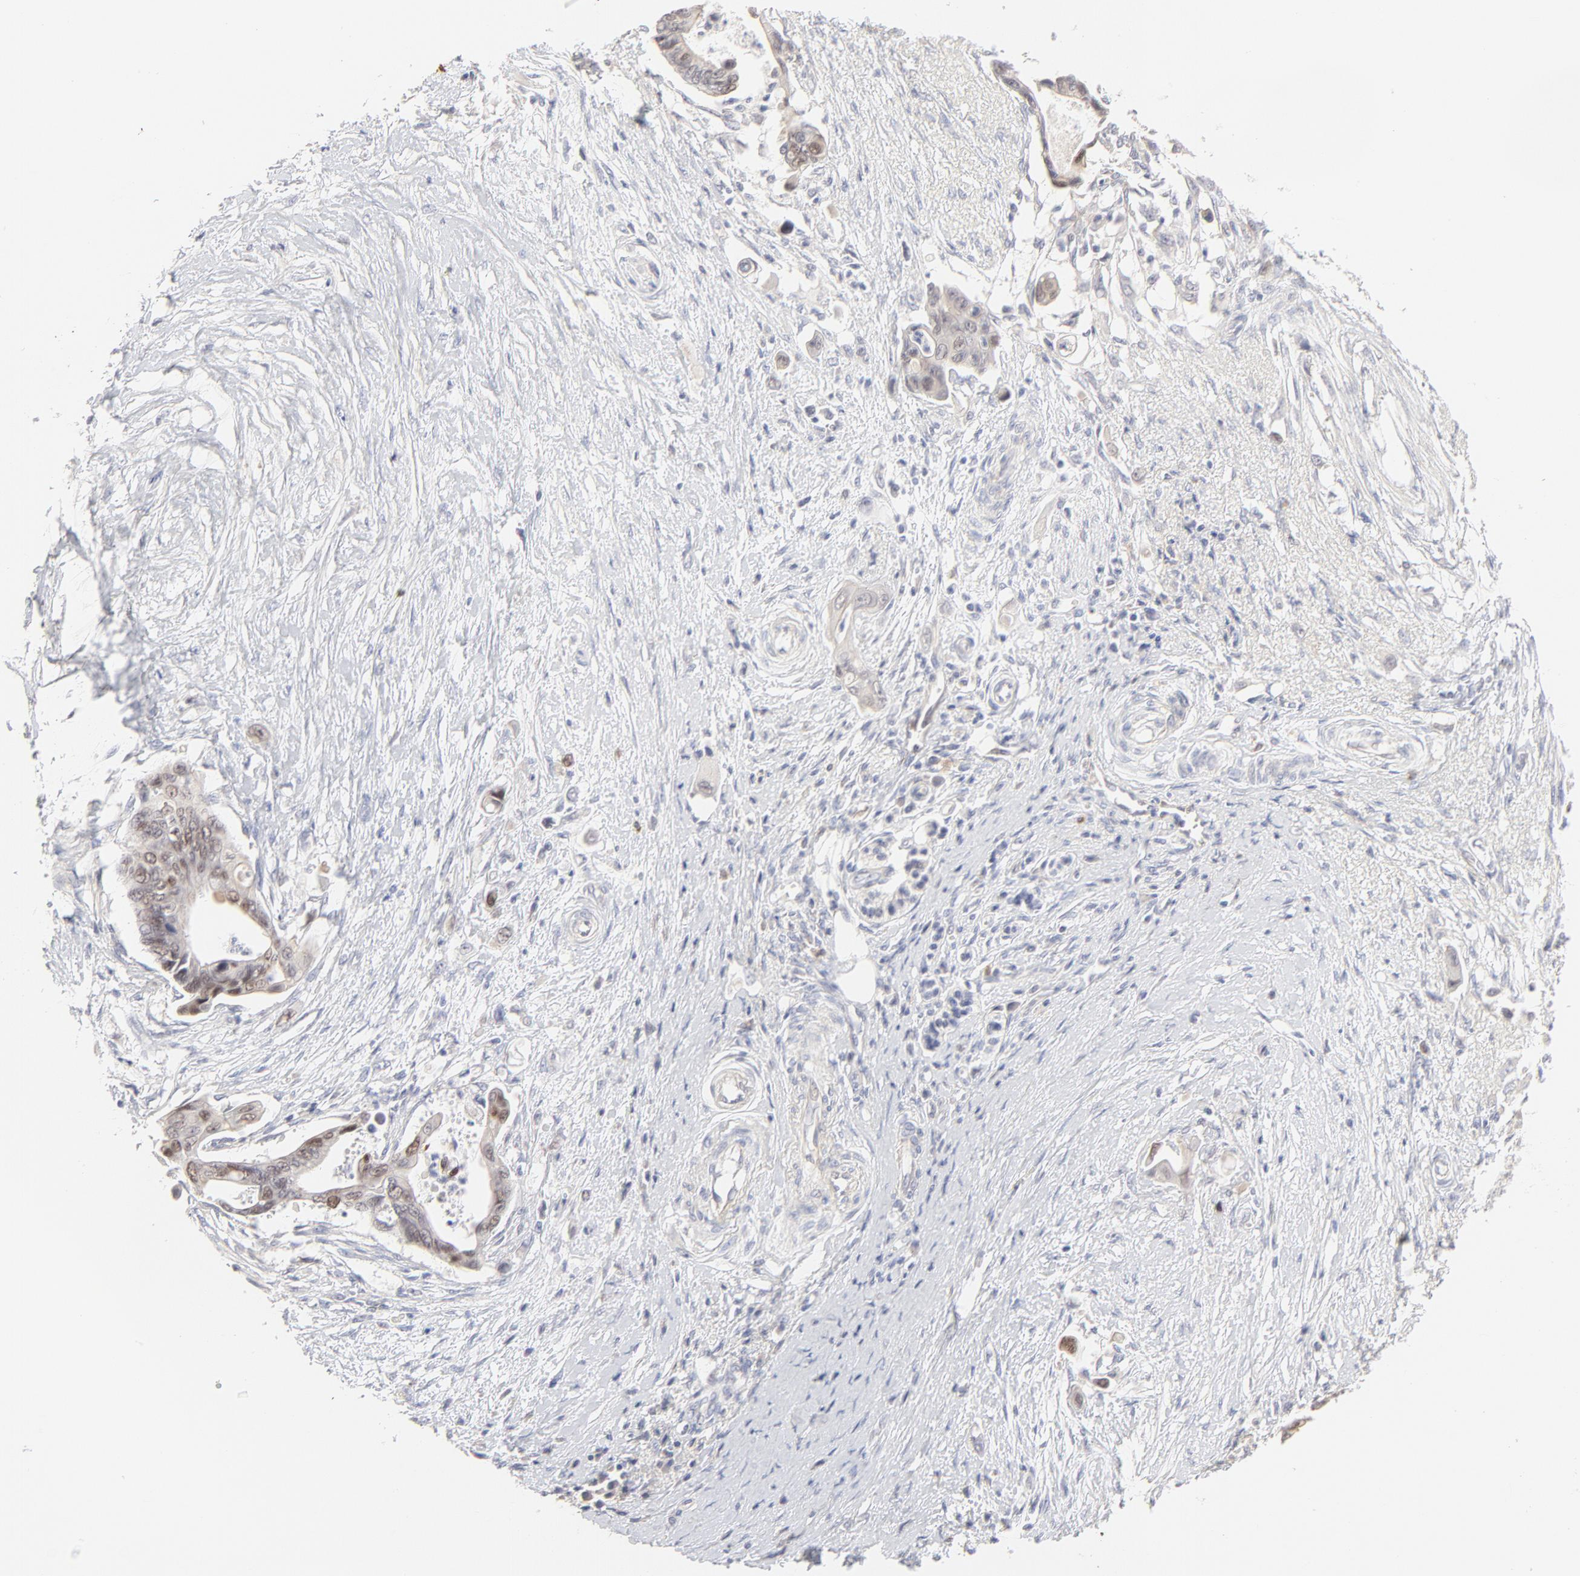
{"staining": {"intensity": "moderate", "quantity": "25%-75%", "location": "nuclear"}, "tissue": "pancreatic cancer", "cell_type": "Tumor cells", "image_type": "cancer", "snomed": [{"axis": "morphology", "description": "Adenocarcinoma, NOS"}, {"axis": "topography", "description": "Pancreas"}], "caption": "Immunohistochemical staining of human adenocarcinoma (pancreatic) exhibits medium levels of moderate nuclear staining in about 25%-75% of tumor cells. (IHC, brightfield microscopy, high magnification).", "gene": "ELF3", "patient": {"sex": "female", "age": 70}}